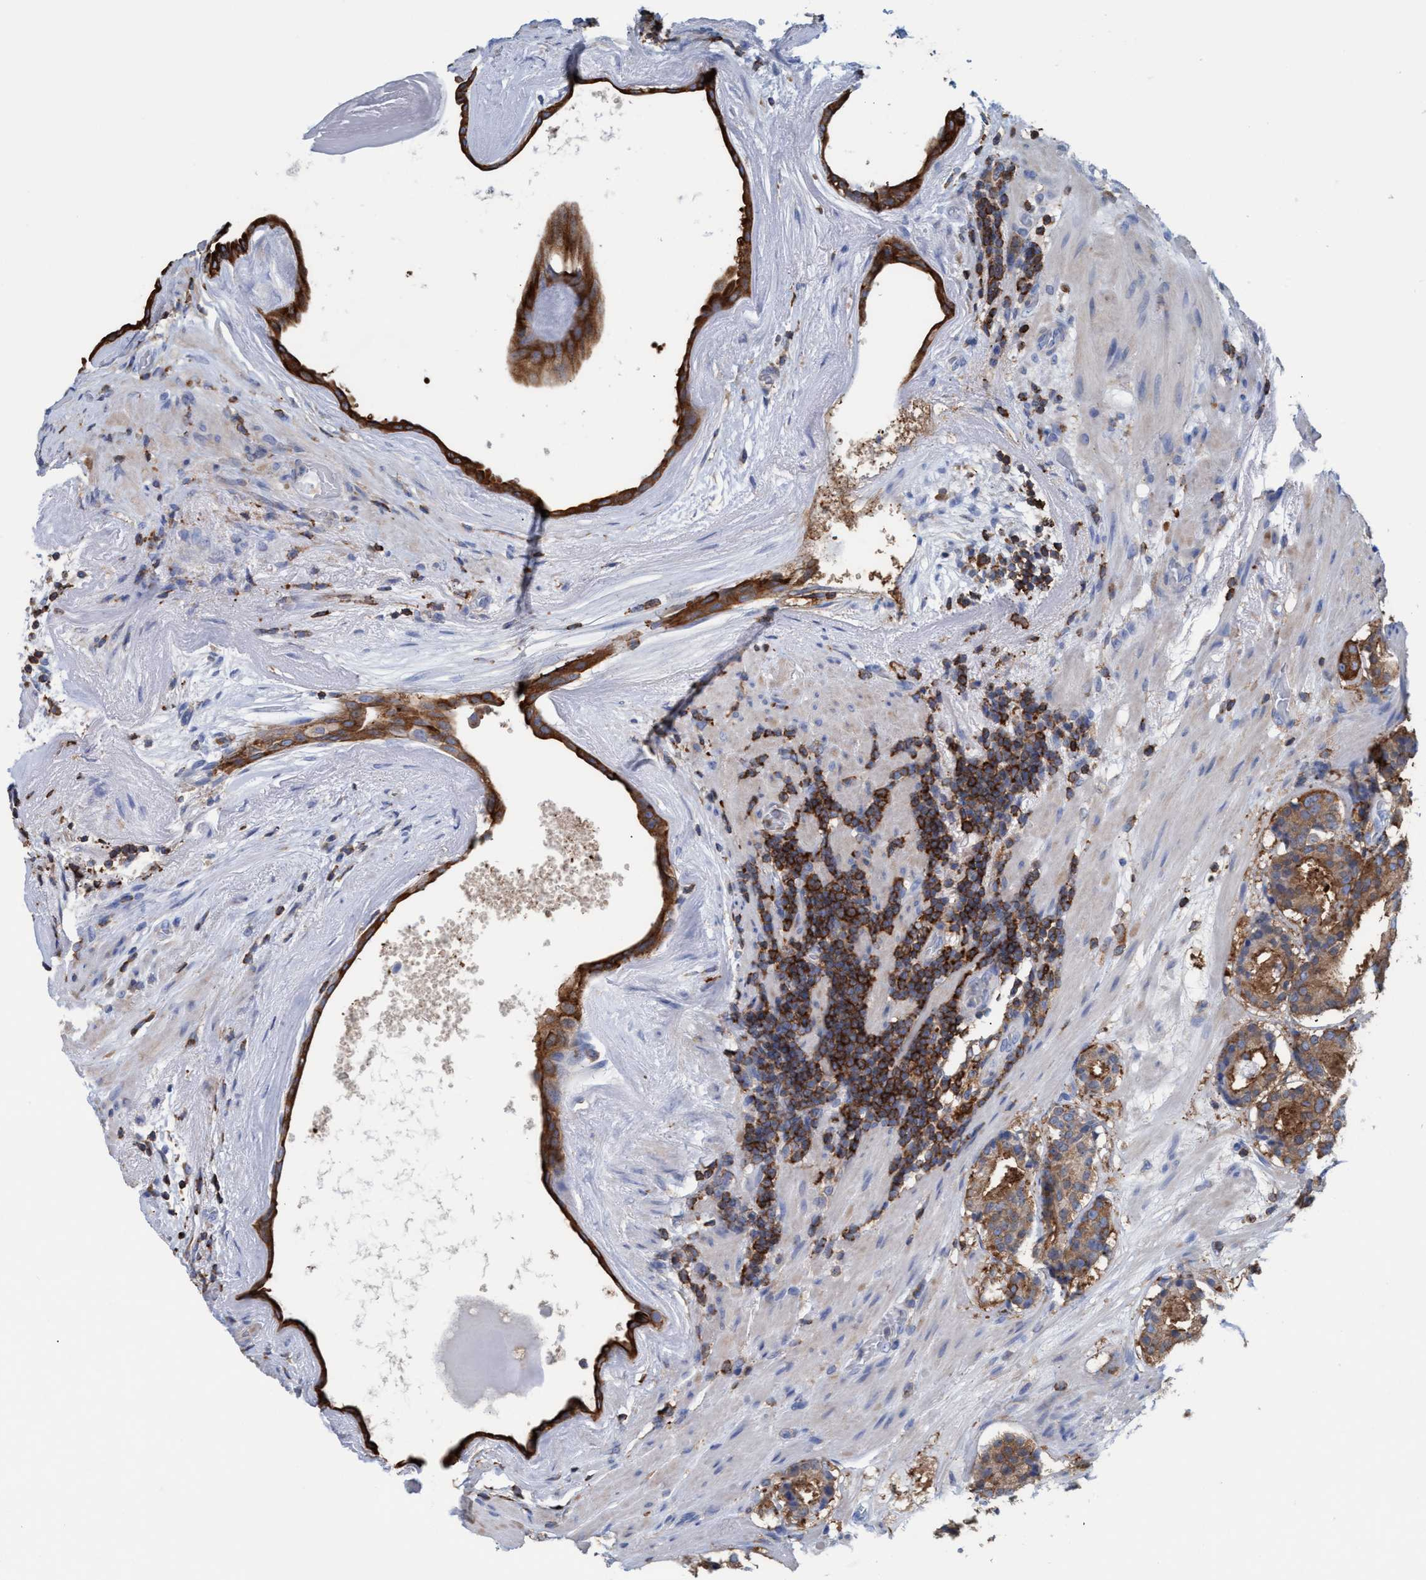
{"staining": {"intensity": "moderate", "quantity": ">75%", "location": "cytoplasmic/membranous"}, "tissue": "prostate cancer", "cell_type": "Tumor cells", "image_type": "cancer", "snomed": [{"axis": "morphology", "description": "Adenocarcinoma, Low grade"}, {"axis": "topography", "description": "Prostate"}], "caption": "Immunohistochemical staining of human prostate adenocarcinoma (low-grade) reveals medium levels of moderate cytoplasmic/membranous protein expression in approximately >75% of tumor cells.", "gene": "EZR", "patient": {"sex": "male", "age": 69}}